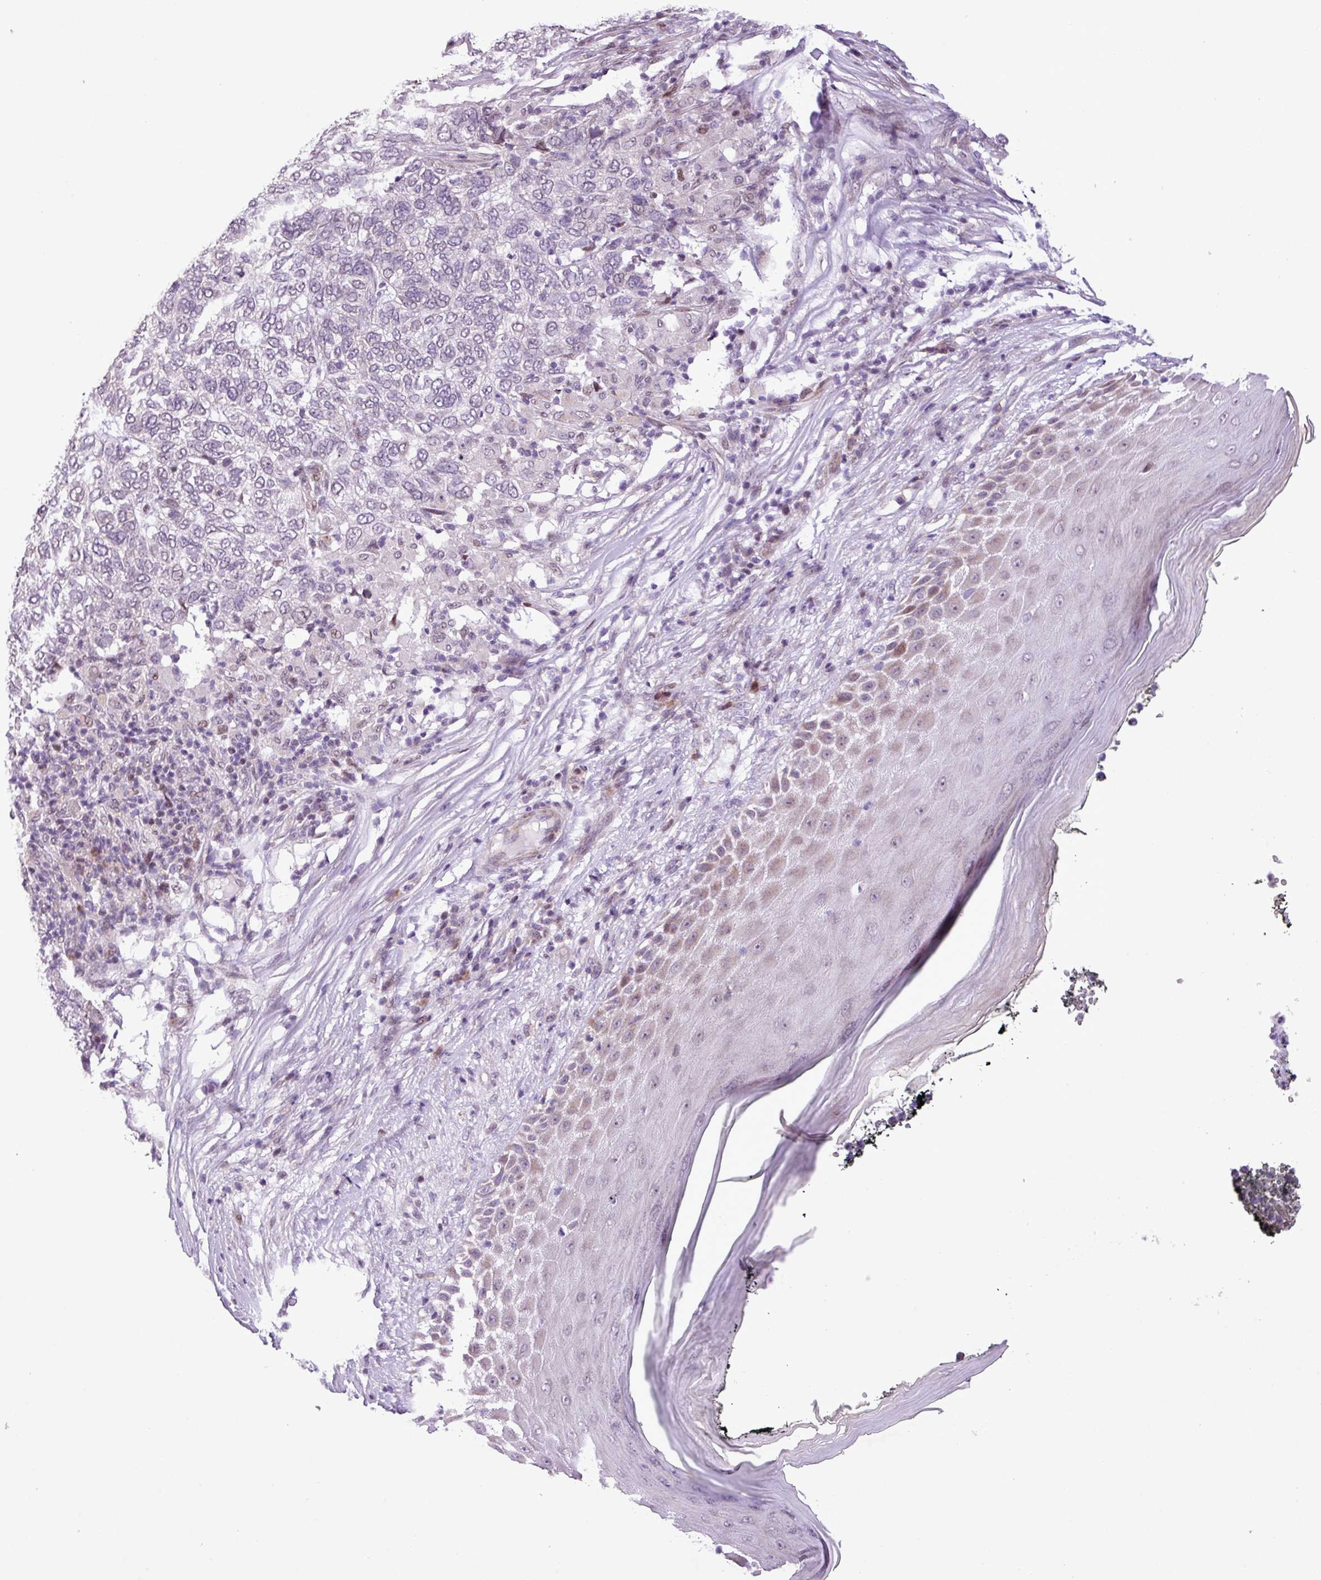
{"staining": {"intensity": "negative", "quantity": "none", "location": "none"}, "tissue": "skin cancer", "cell_type": "Tumor cells", "image_type": "cancer", "snomed": [{"axis": "morphology", "description": "Basal cell carcinoma"}, {"axis": "topography", "description": "Skin"}], "caption": "Histopathology image shows no protein expression in tumor cells of skin cancer tissue.", "gene": "ZNF354A", "patient": {"sex": "female", "age": 65}}